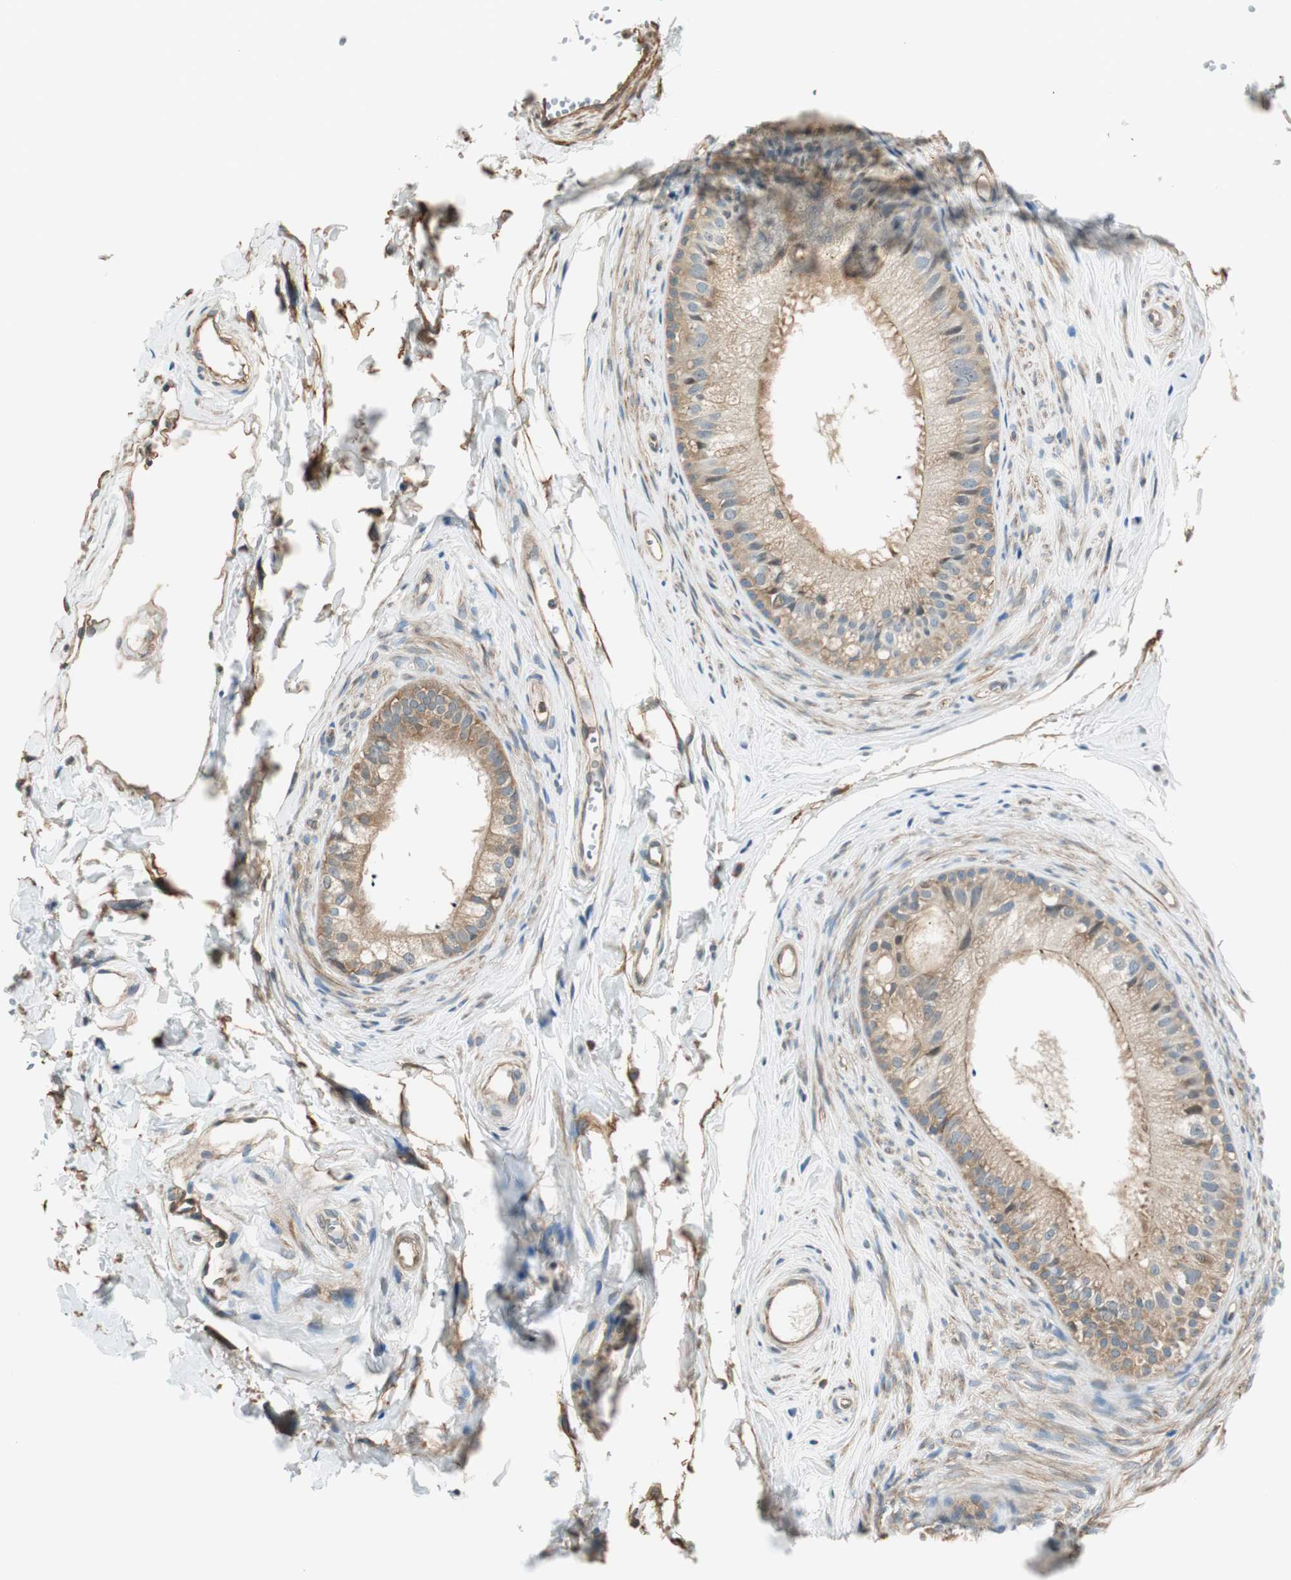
{"staining": {"intensity": "moderate", "quantity": ">75%", "location": "cytoplasmic/membranous"}, "tissue": "epididymis", "cell_type": "Glandular cells", "image_type": "normal", "snomed": [{"axis": "morphology", "description": "Normal tissue, NOS"}, {"axis": "topography", "description": "Epididymis"}], "caption": "Epididymis stained for a protein (brown) exhibits moderate cytoplasmic/membranous positive staining in about >75% of glandular cells.", "gene": "PI4K2B", "patient": {"sex": "male", "age": 56}}